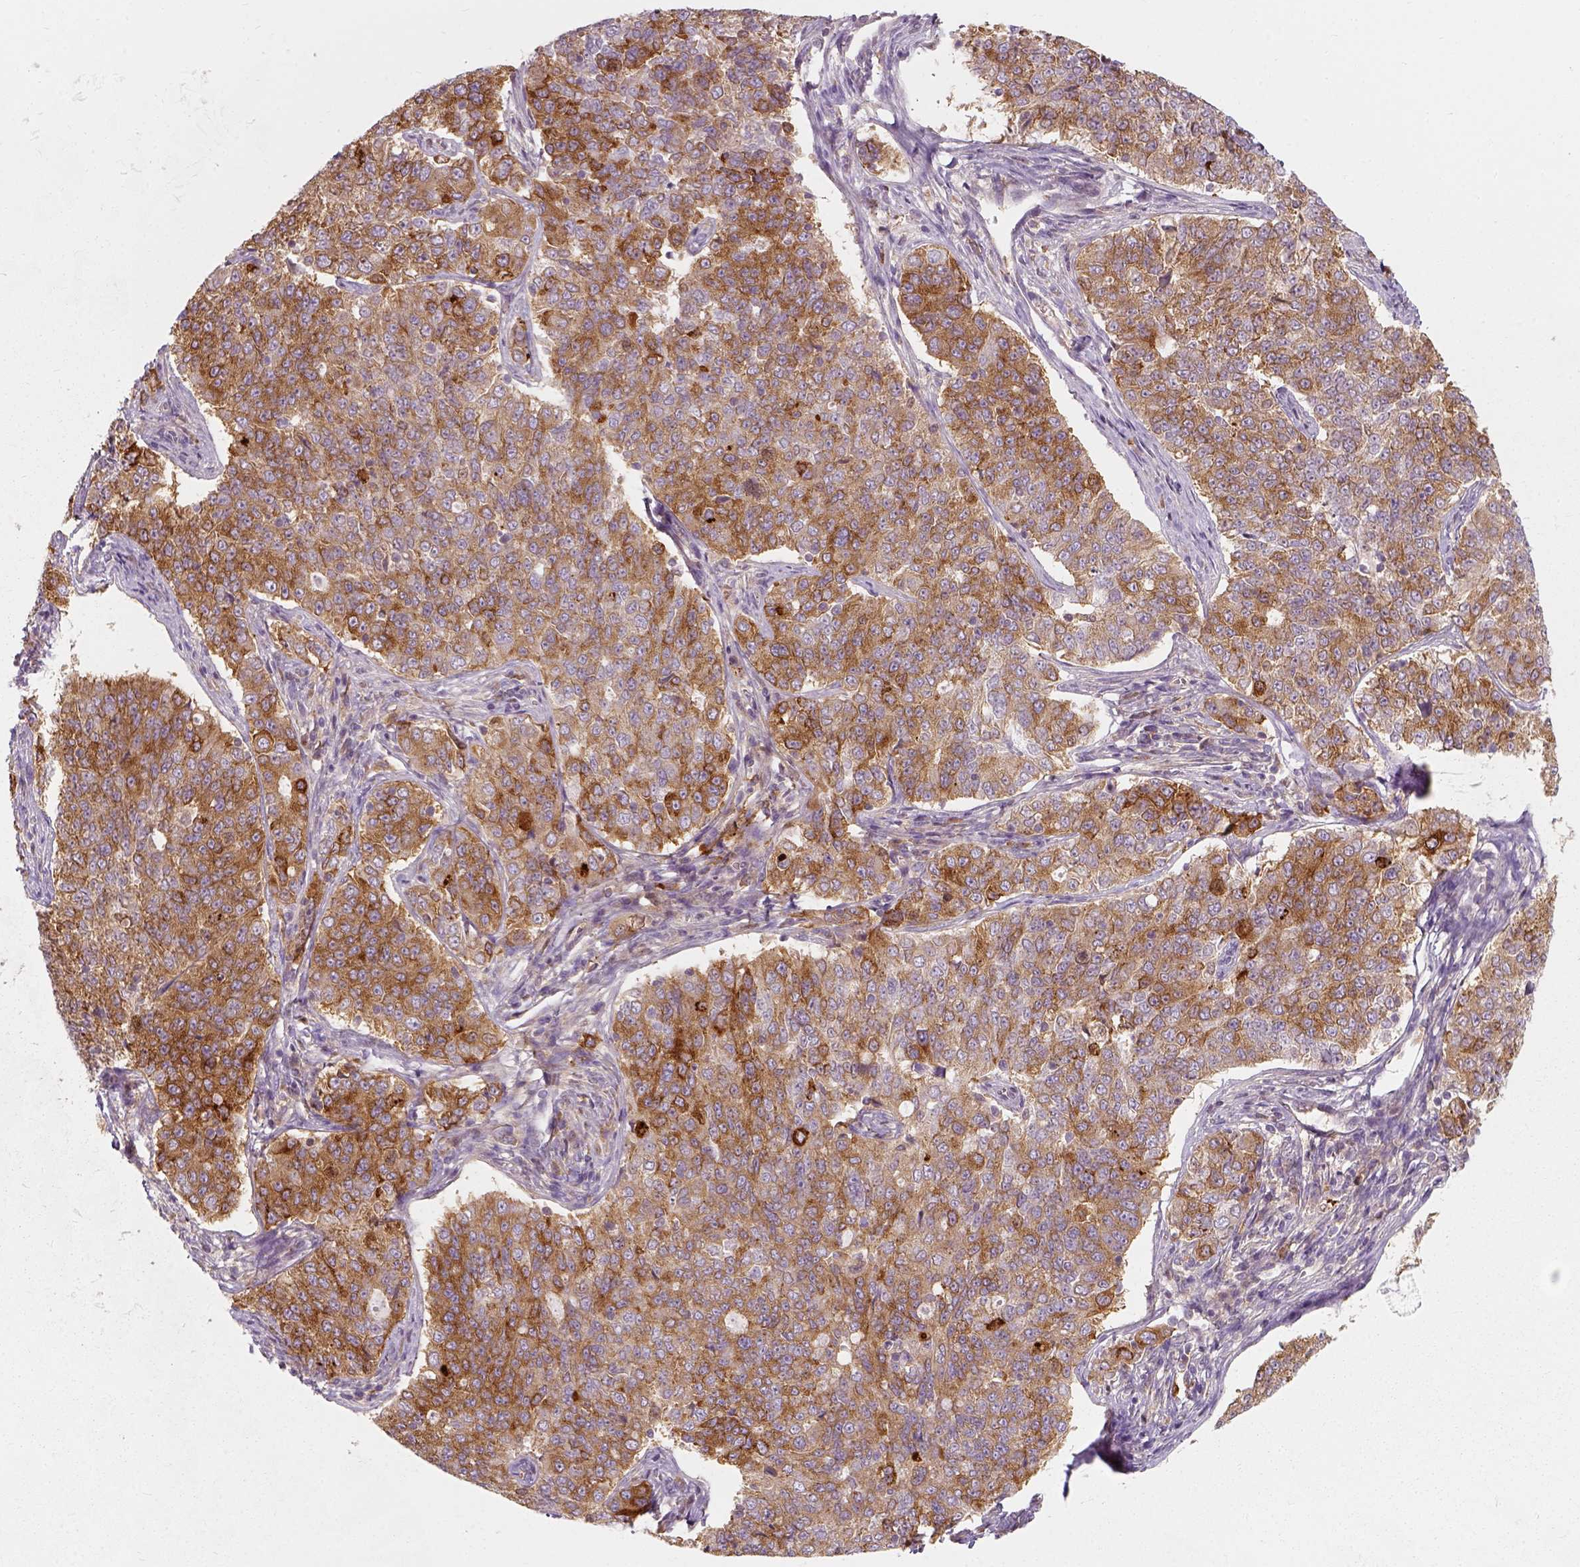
{"staining": {"intensity": "moderate", "quantity": ">75%", "location": "cytoplasmic/membranous"}, "tissue": "endometrial cancer", "cell_type": "Tumor cells", "image_type": "cancer", "snomed": [{"axis": "morphology", "description": "Adenocarcinoma, NOS"}, {"axis": "topography", "description": "Endometrium"}], "caption": "Immunohistochemistry histopathology image of neoplastic tissue: human adenocarcinoma (endometrial) stained using immunohistochemistry demonstrates medium levels of moderate protein expression localized specifically in the cytoplasmic/membranous of tumor cells, appearing as a cytoplasmic/membranous brown color.", "gene": "SQSTM1", "patient": {"sex": "female", "age": 43}}